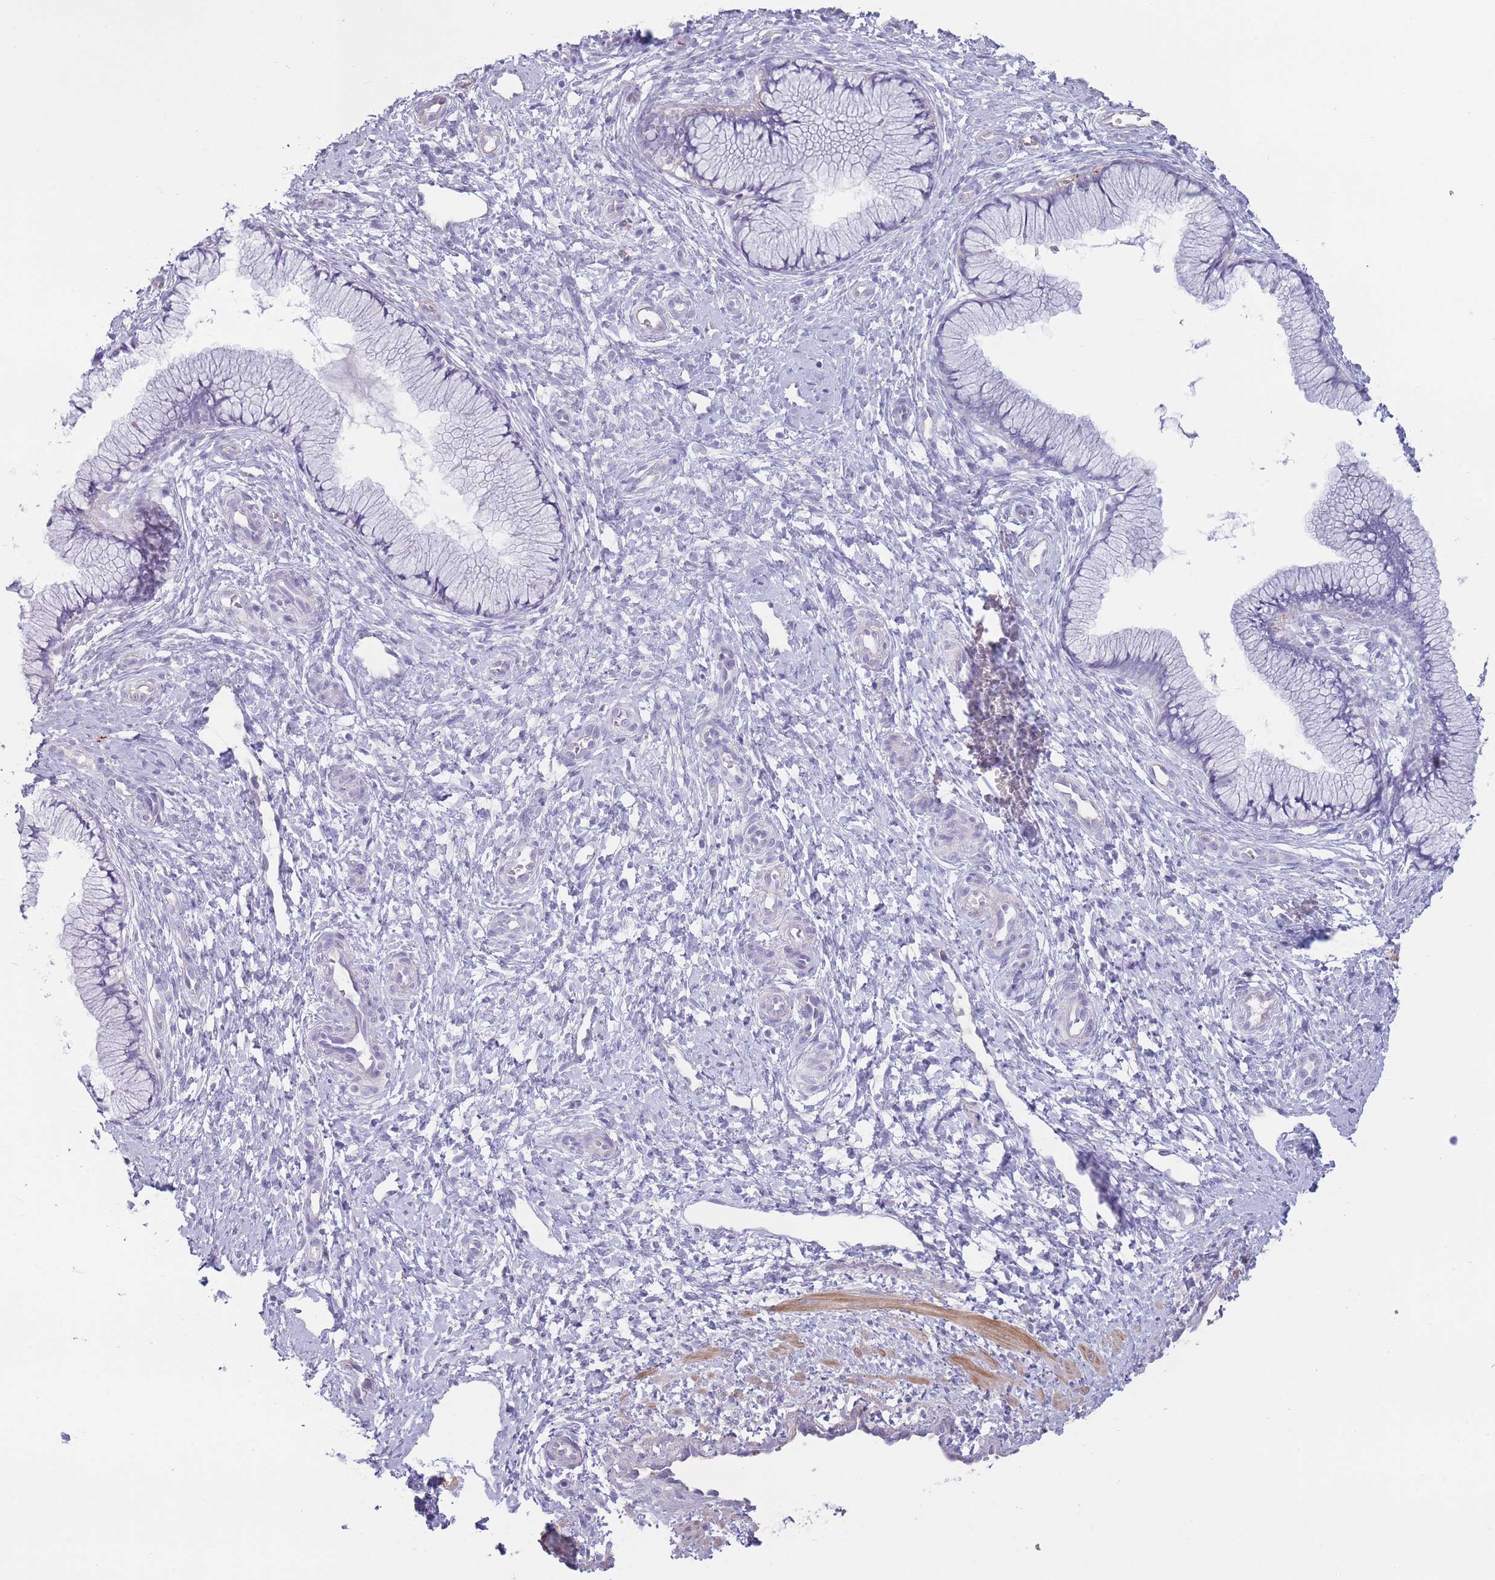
{"staining": {"intensity": "moderate", "quantity": "25%-75%", "location": "cytoplasmic/membranous"}, "tissue": "cervix", "cell_type": "Glandular cells", "image_type": "normal", "snomed": [{"axis": "morphology", "description": "Normal tissue, NOS"}, {"axis": "topography", "description": "Cervix"}], "caption": "Cervix stained with immunohistochemistry (IHC) demonstrates moderate cytoplasmic/membranous staining in about 25%-75% of glandular cells.", "gene": "UTP14A", "patient": {"sex": "female", "age": 36}}